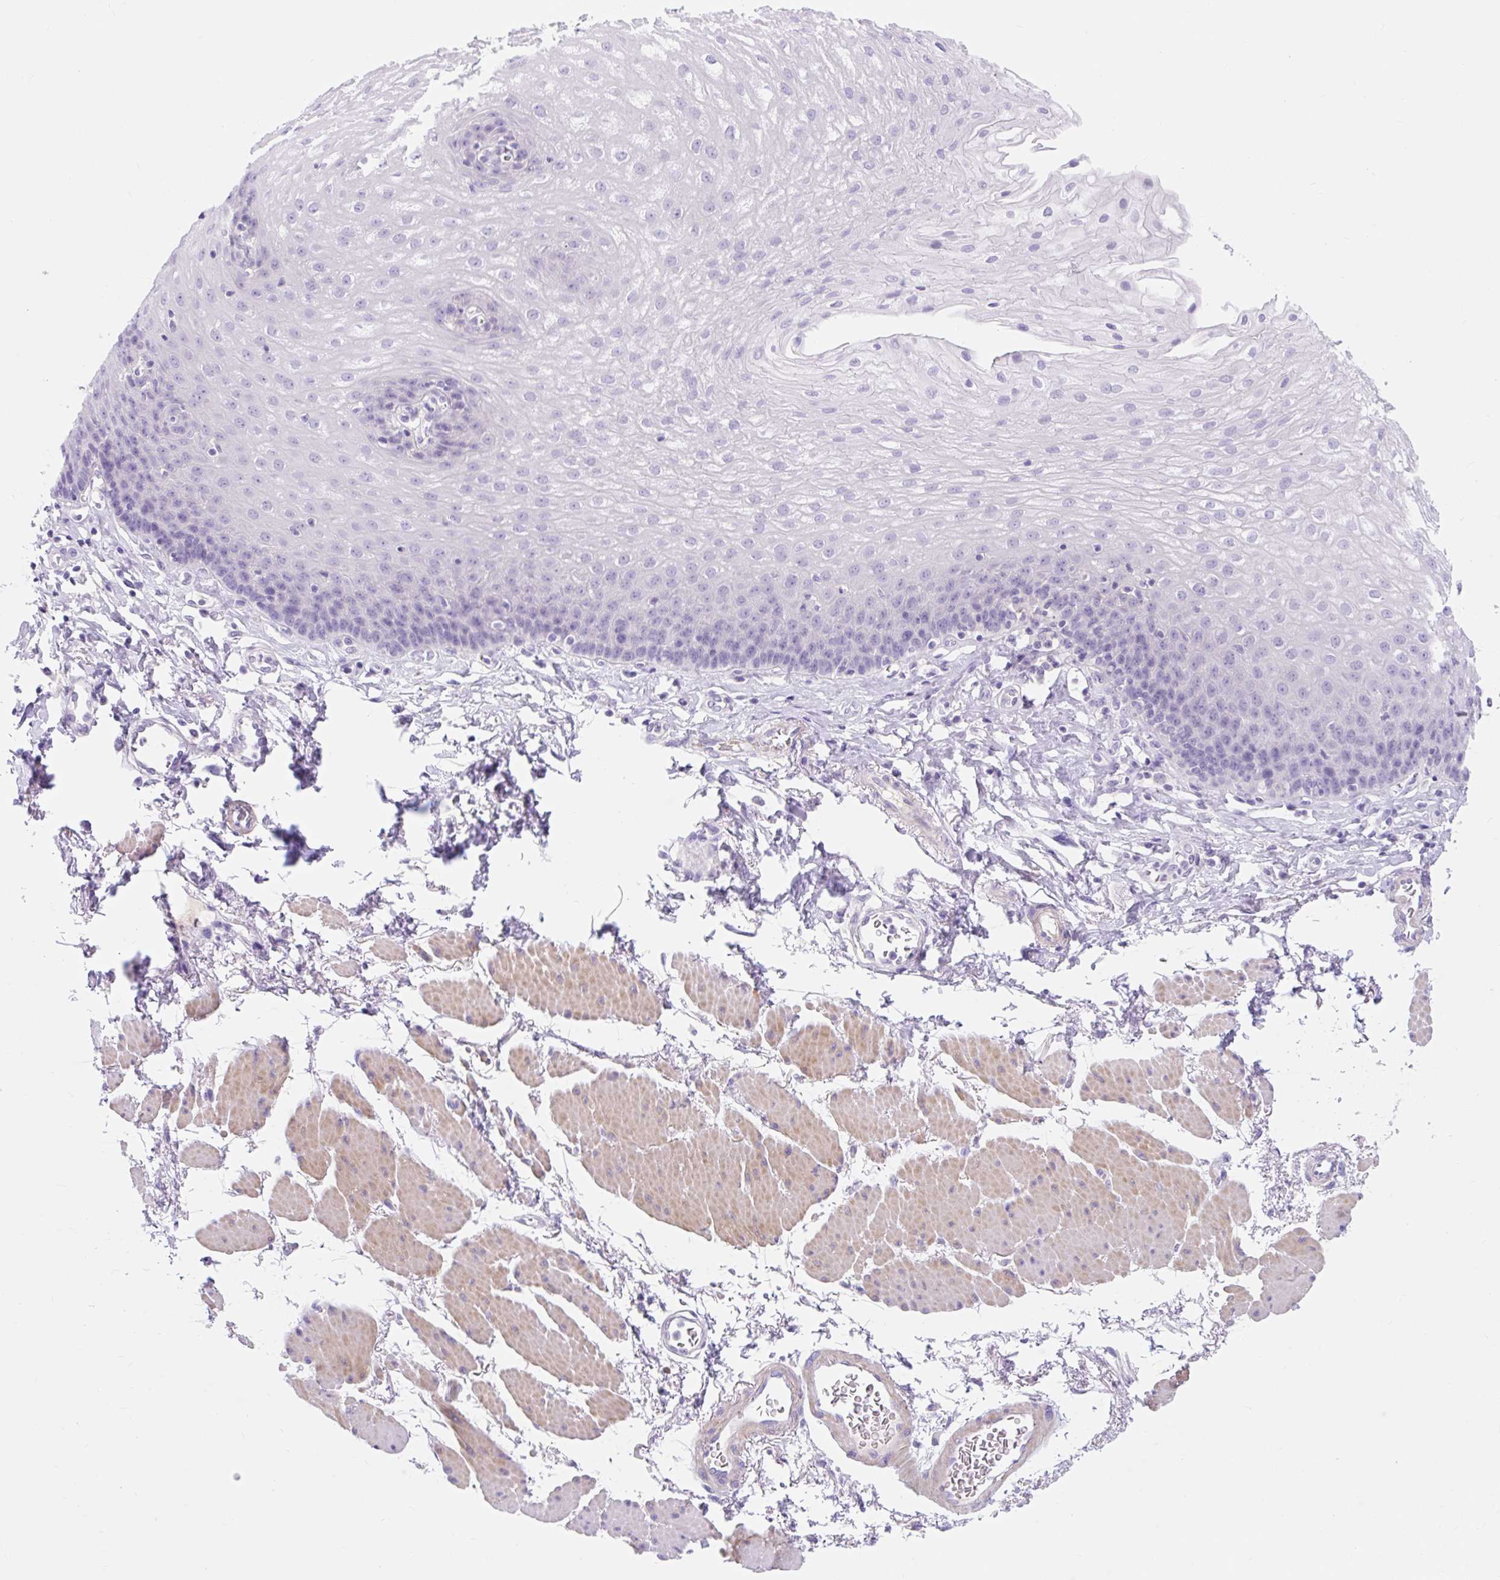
{"staining": {"intensity": "negative", "quantity": "none", "location": "none"}, "tissue": "esophagus", "cell_type": "Squamous epithelial cells", "image_type": "normal", "snomed": [{"axis": "morphology", "description": "Normal tissue, NOS"}, {"axis": "topography", "description": "Esophagus"}], "caption": "Histopathology image shows no protein staining in squamous epithelial cells of benign esophagus. The staining is performed using DAB brown chromogen with nuclei counter-stained in using hematoxylin.", "gene": "SLC28A1", "patient": {"sex": "female", "age": 81}}